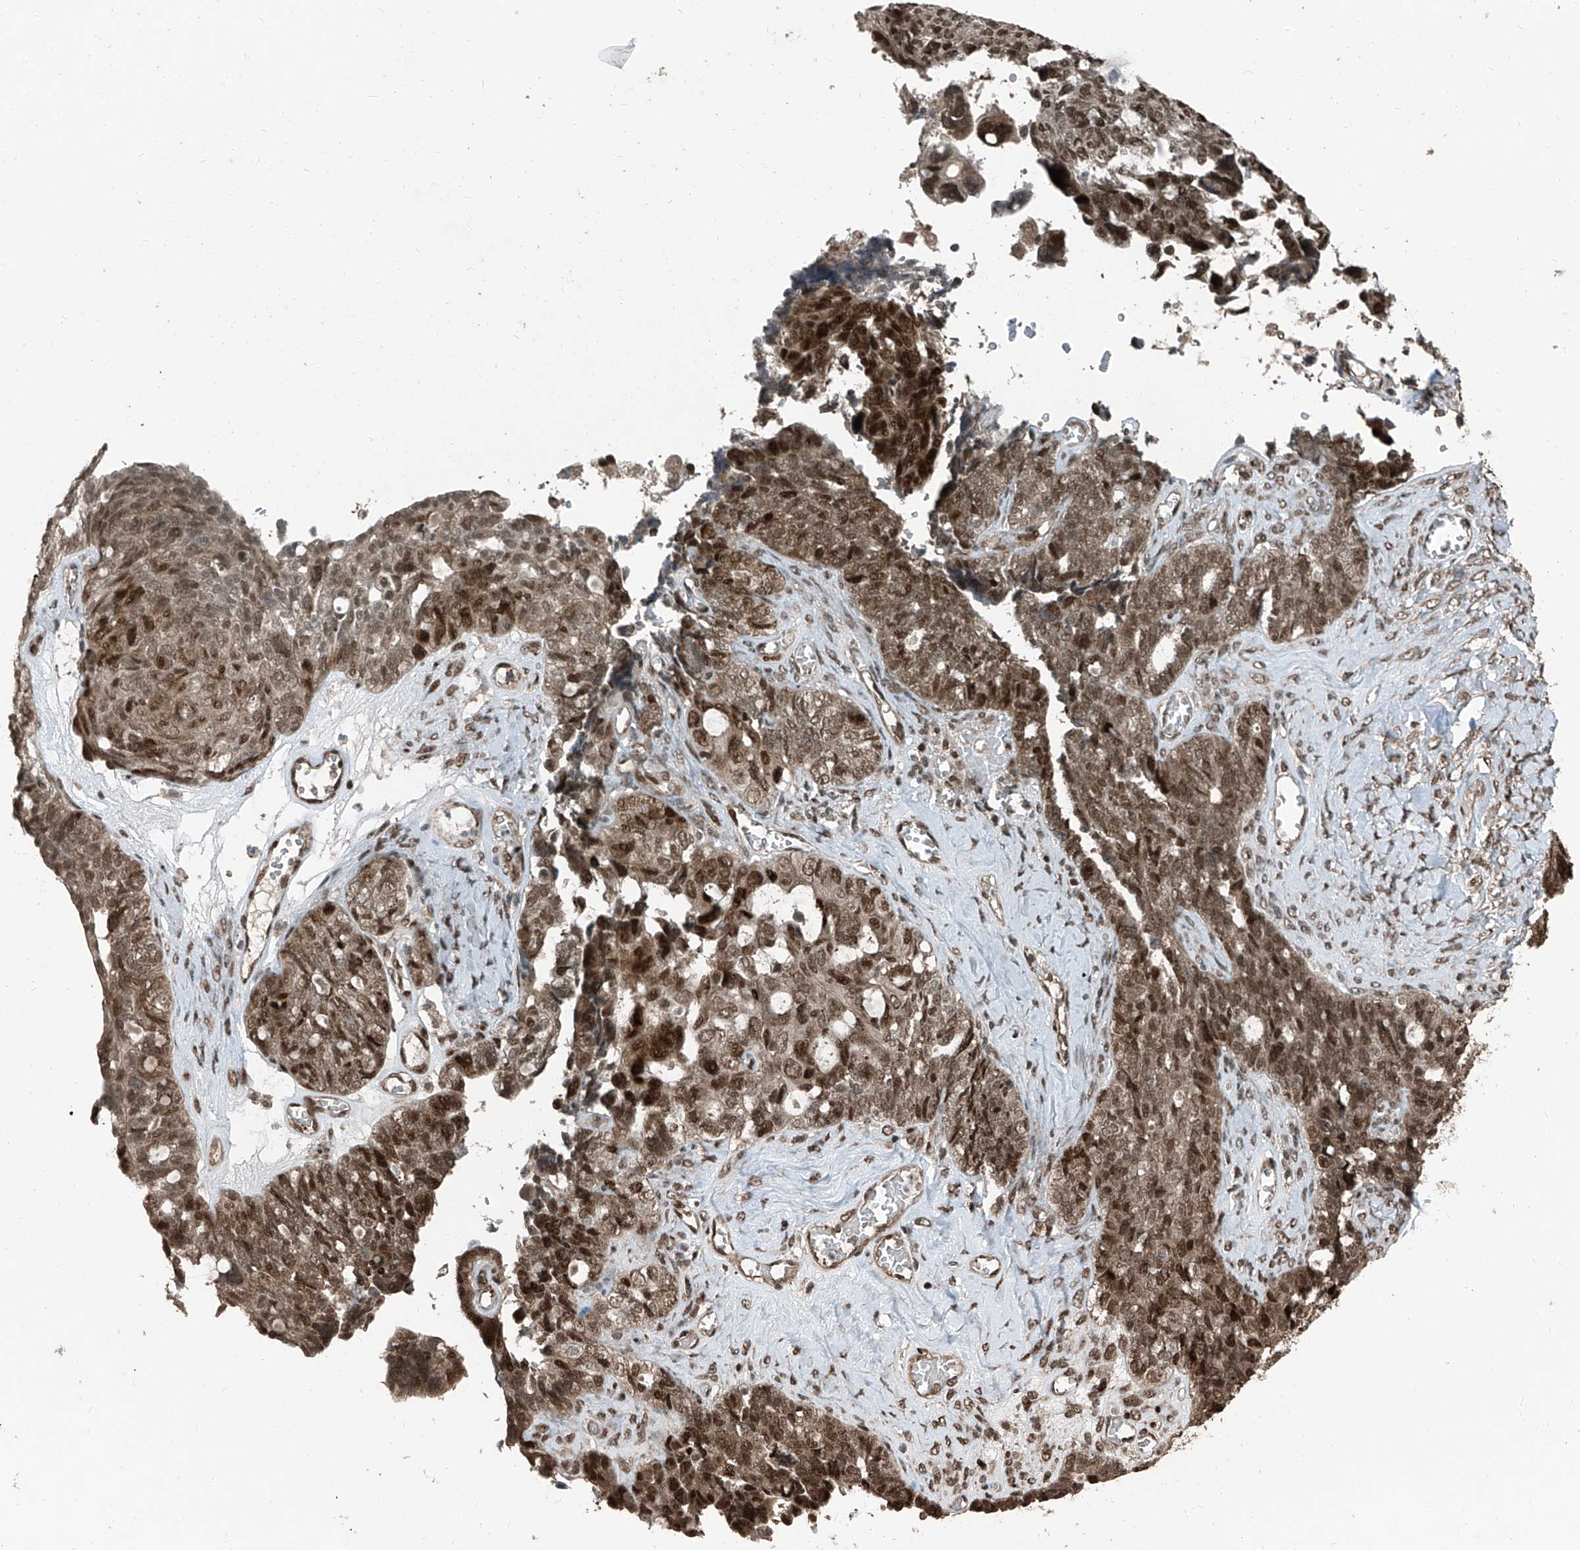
{"staining": {"intensity": "moderate", "quantity": ">75%", "location": "nuclear"}, "tissue": "ovarian cancer", "cell_type": "Tumor cells", "image_type": "cancer", "snomed": [{"axis": "morphology", "description": "Cystadenocarcinoma, serous, NOS"}, {"axis": "topography", "description": "Ovary"}], "caption": "Human ovarian cancer (serous cystadenocarcinoma) stained with a brown dye reveals moderate nuclear positive staining in about >75% of tumor cells.", "gene": "ZNF570", "patient": {"sex": "female", "age": 79}}